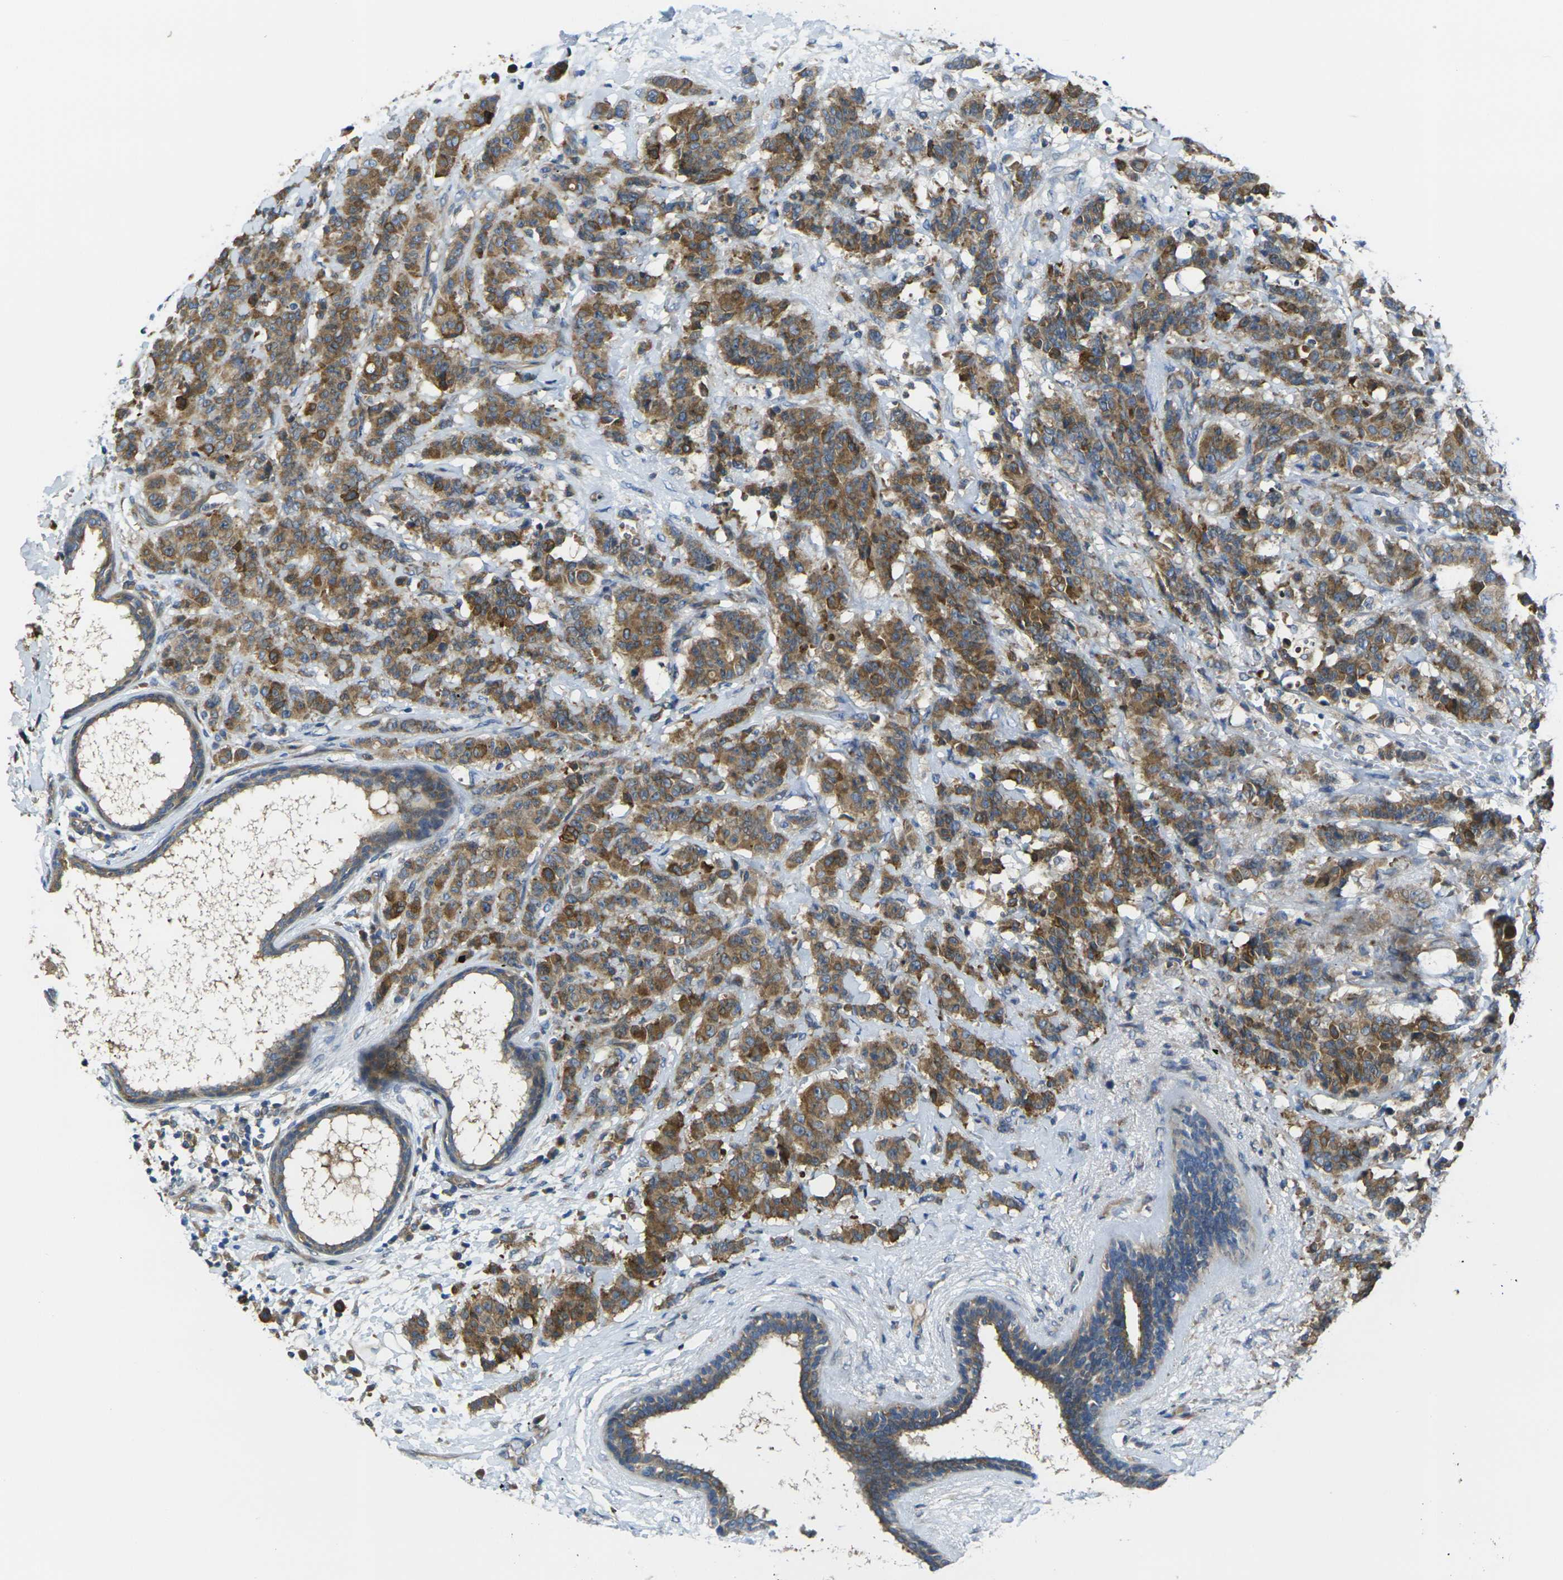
{"staining": {"intensity": "moderate", "quantity": ">75%", "location": "cytoplasmic/membranous"}, "tissue": "breast cancer", "cell_type": "Tumor cells", "image_type": "cancer", "snomed": [{"axis": "morphology", "description": "Duct carcinoma"}, {"axis": "topography", "description": "Breast"}], "caption": "Immunohistochemistry (IHC) histopathology image of human breast infiltrating ductal carcinoma stained for a protein (brown), which demonstrates medium levels of moderate cytoplasmic/membranous expression in about >75% of tumor cells.", "gene": "FZD1", "patient": {"sex": "female", "age": 40}}